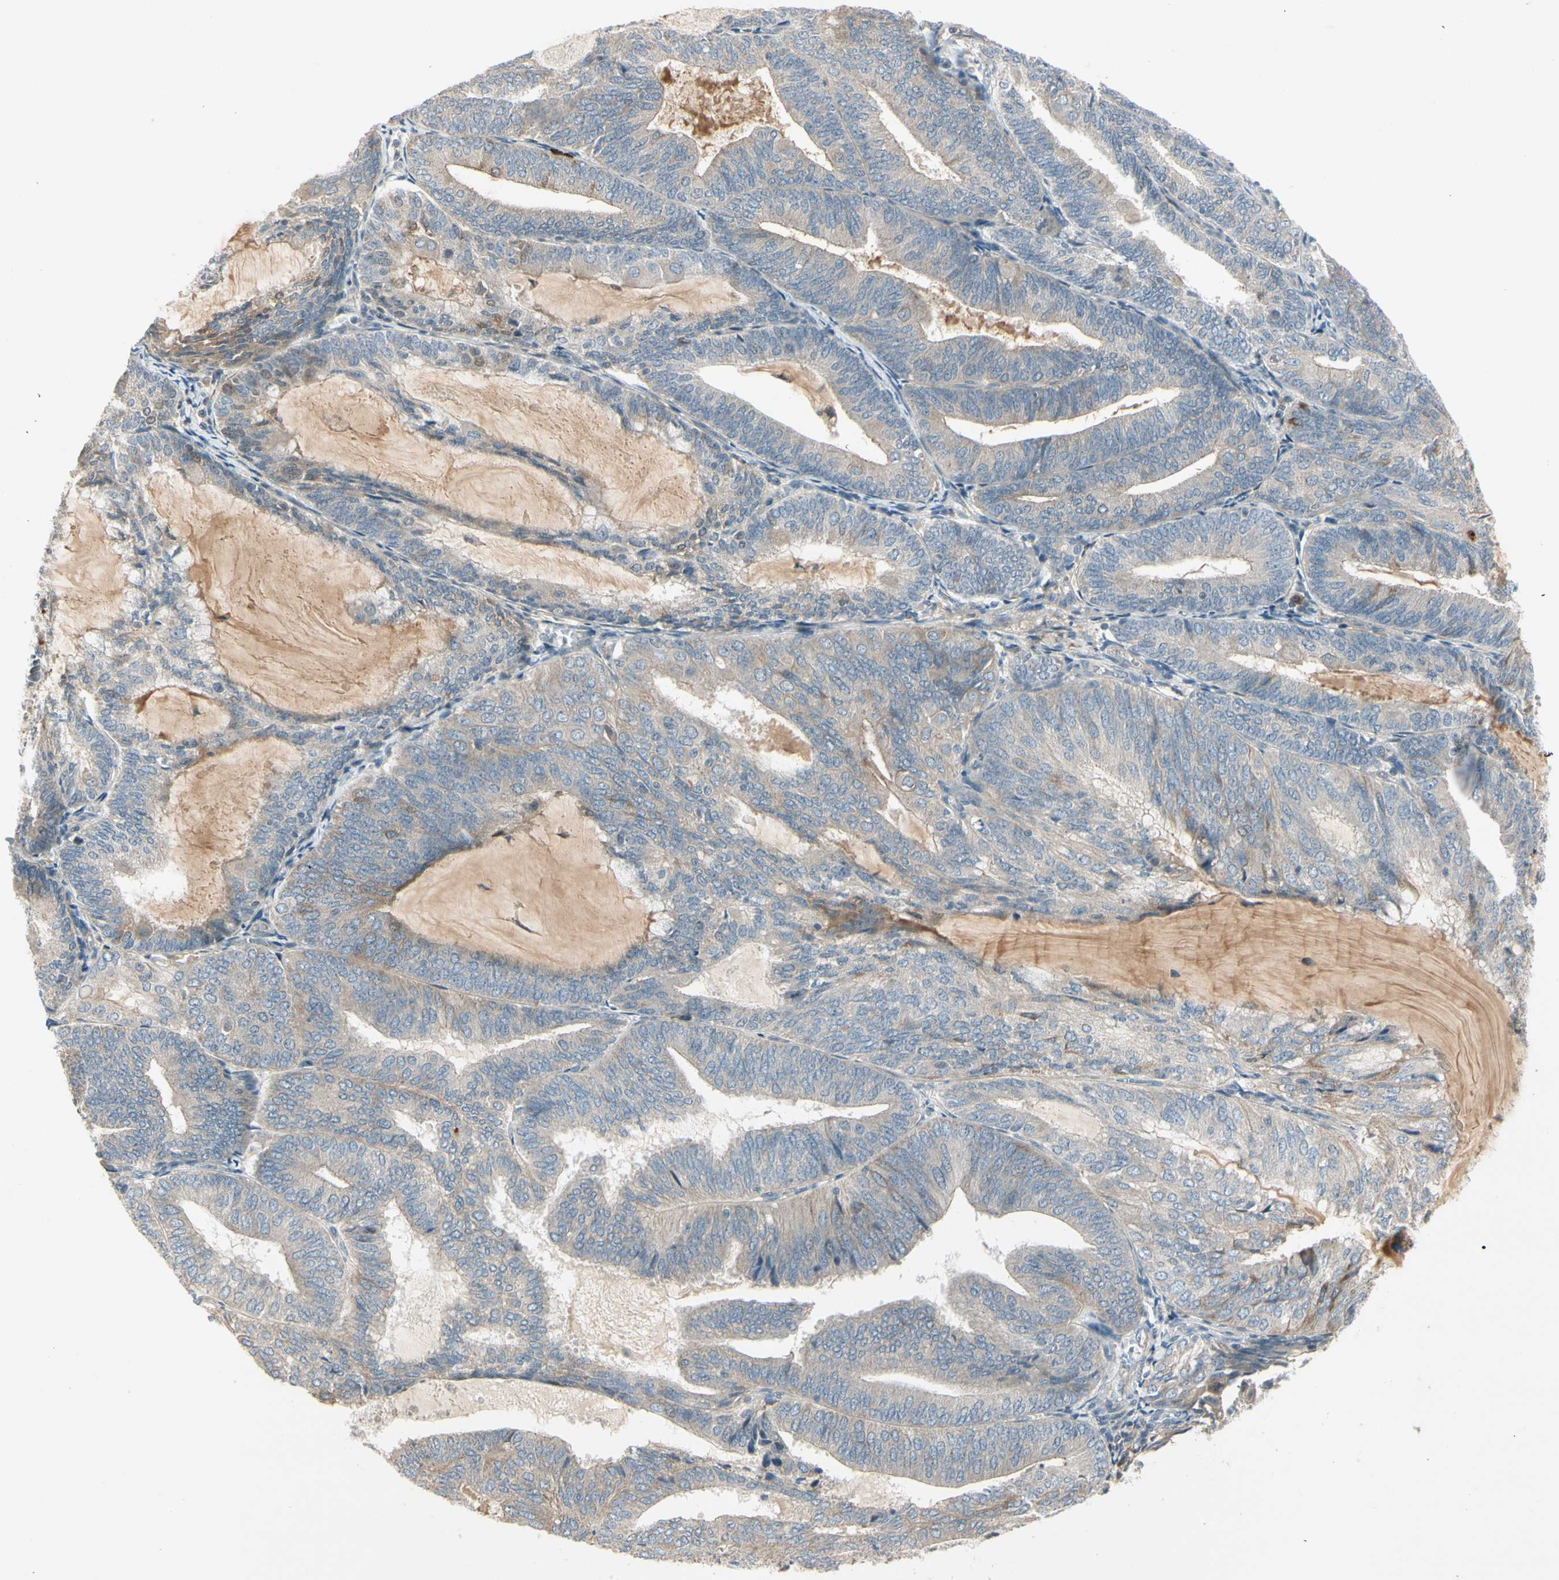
{"staining": {"intensity": "weak", "quantity": ">75%", "location": "cytoplasmic/membranous"}, "tissue": "endometrial cancer", "cell_type": "Tumor cells", "image_type": "cancer", "snomed": [{"axis": "morphology", "description": "Adenocarcinoma, NOS"}, {"axis": "topography", "description": "Endometrium"}], "caption": "The image shows a brown stain indicating the presence of a protein in the cytoplasmic/membranous of tumor cells in endometrial cancer.", "gene": "ICAM5", "patient": {"sex": "female", "age": 81}}